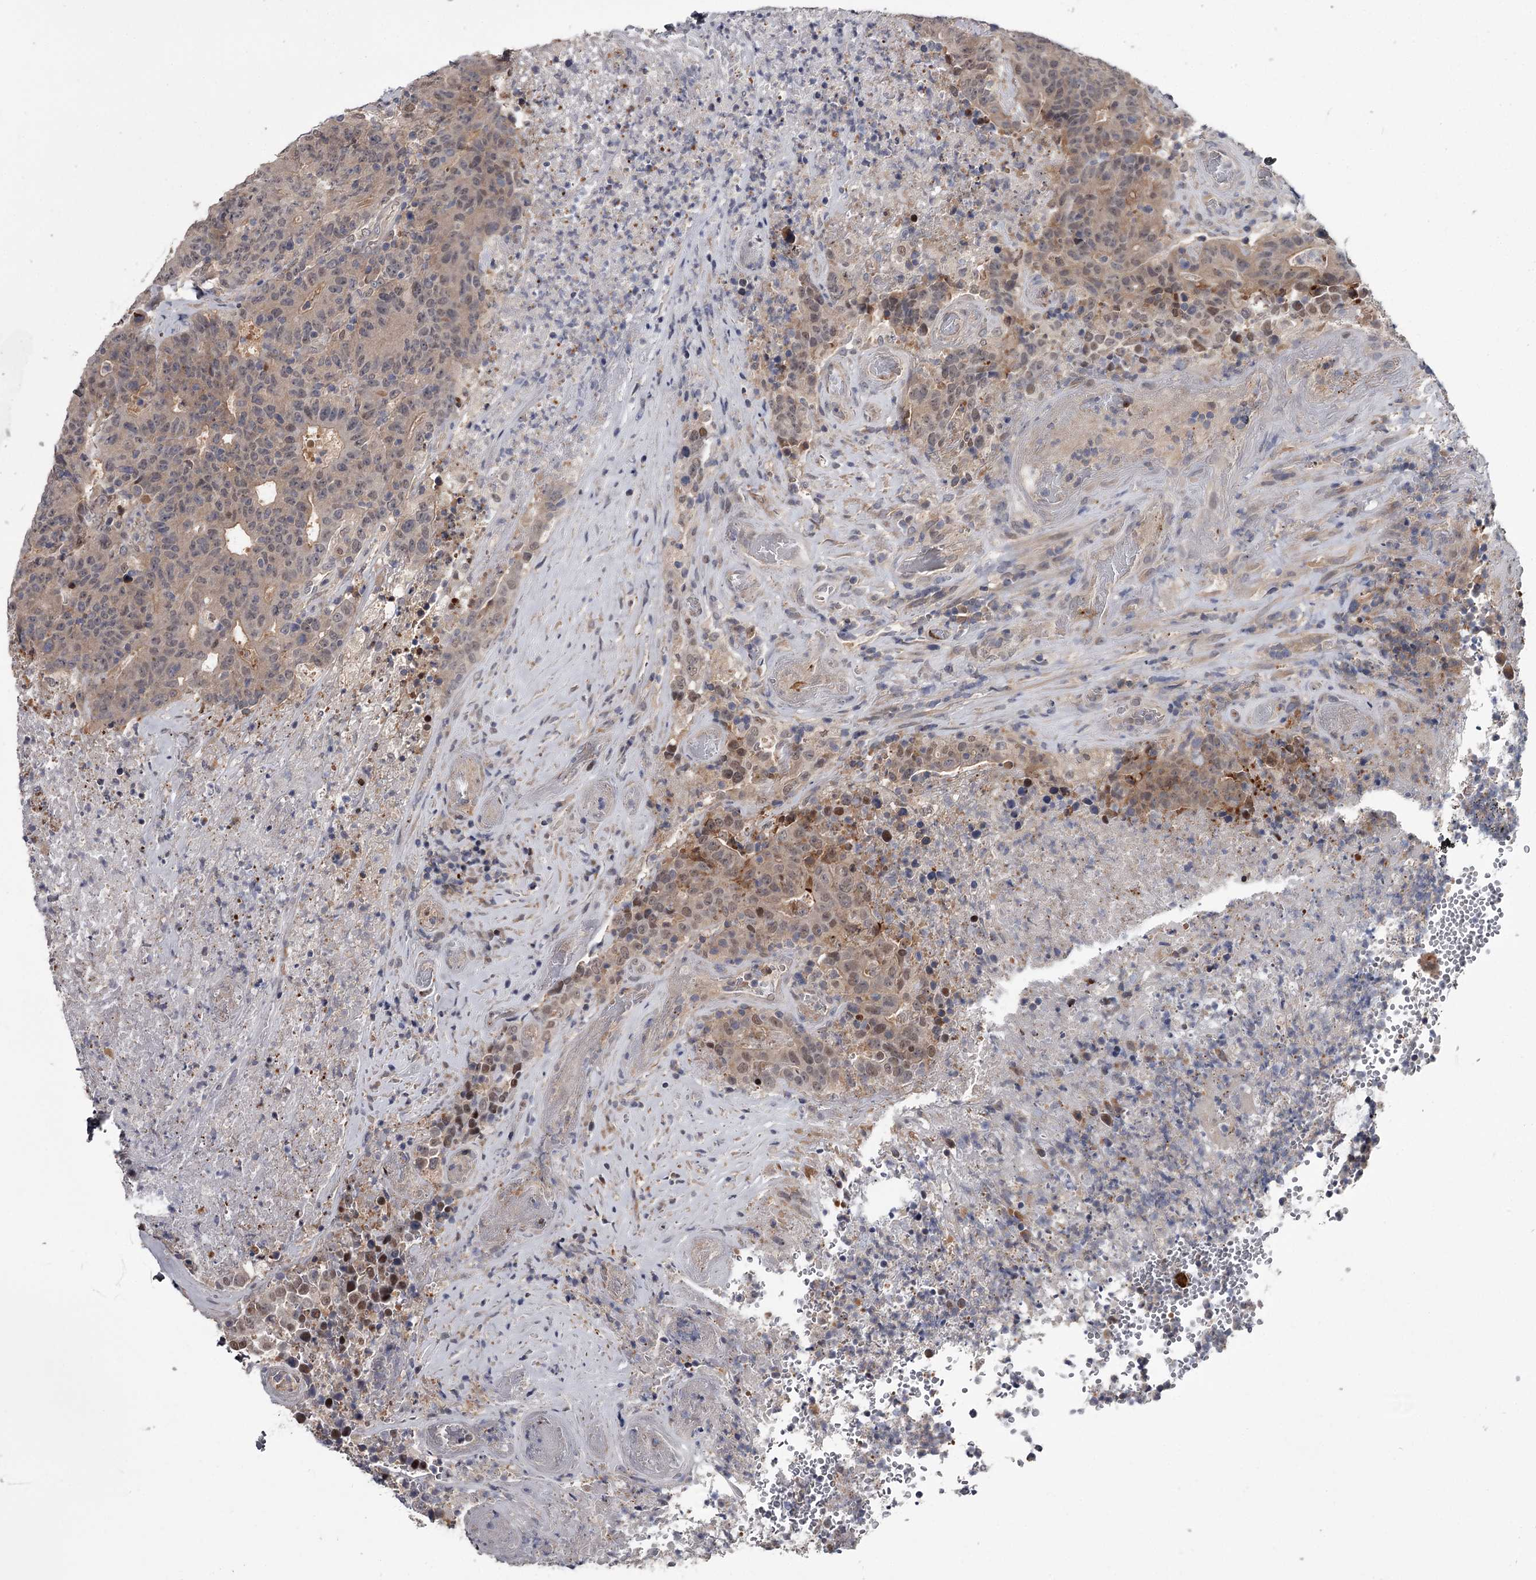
{"staining": {"intensity": "weak", "quantity": "<25%", "location": "cytoplasmic/membranous,nuclear"}, "tissue": "colorectal cancer", "cell_type": "Tumor cells", "image_type": "cancer", "snomed": [{"axis": "morphology", "description": "Adenocarcinoma, NOS"}, {"axis": "topography", "description": "Colon"}], "caption": "This histopathology image is of colorectal adenocarcinoma stained with immunohistochemistry to label a protein in brown with the nuclei are counter-stained blue. There is no staining in tumor cells.", "gene": "DAO", "patient": {"sex": "female", "age": 75}}